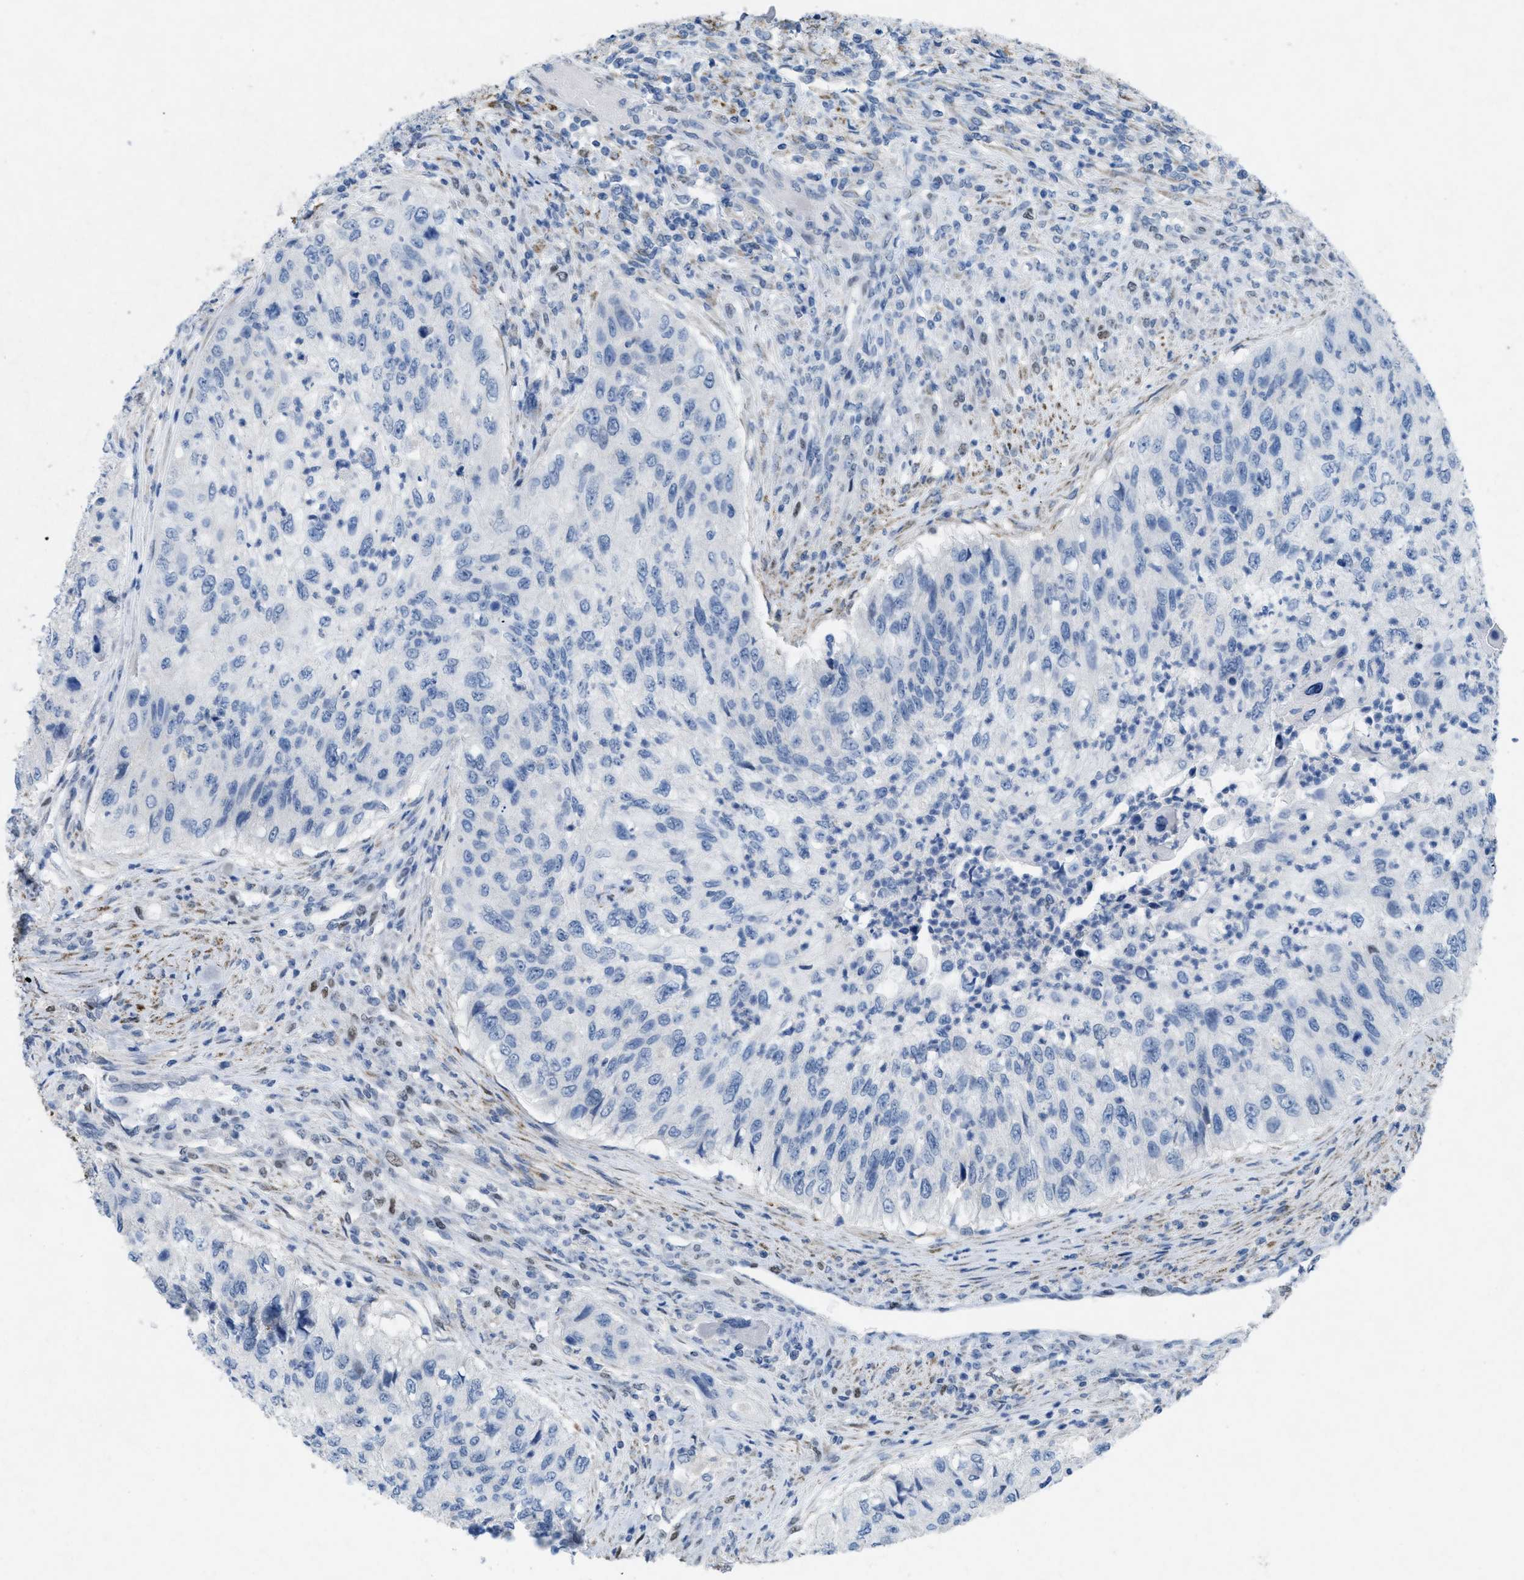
{"staining": {"intensity": "negative", "quantity": "none", "location": "none"}, "tissue": "urothelial cancer", "cell_type": "Tumor cells", "image_type": "cancer", "snomed": [{"axis": "morphology", "description": "Urothelial carcinoma, High grade"}, {"axis": "topography", "description": "Urinary bladder"}], "caption": "The immunohistochemistry photomicrograph has no significant expression in tumor cells of urothelial cancer tissue.", "gene": "TASOR", "patient": {"sex": "female", "age": 60}}